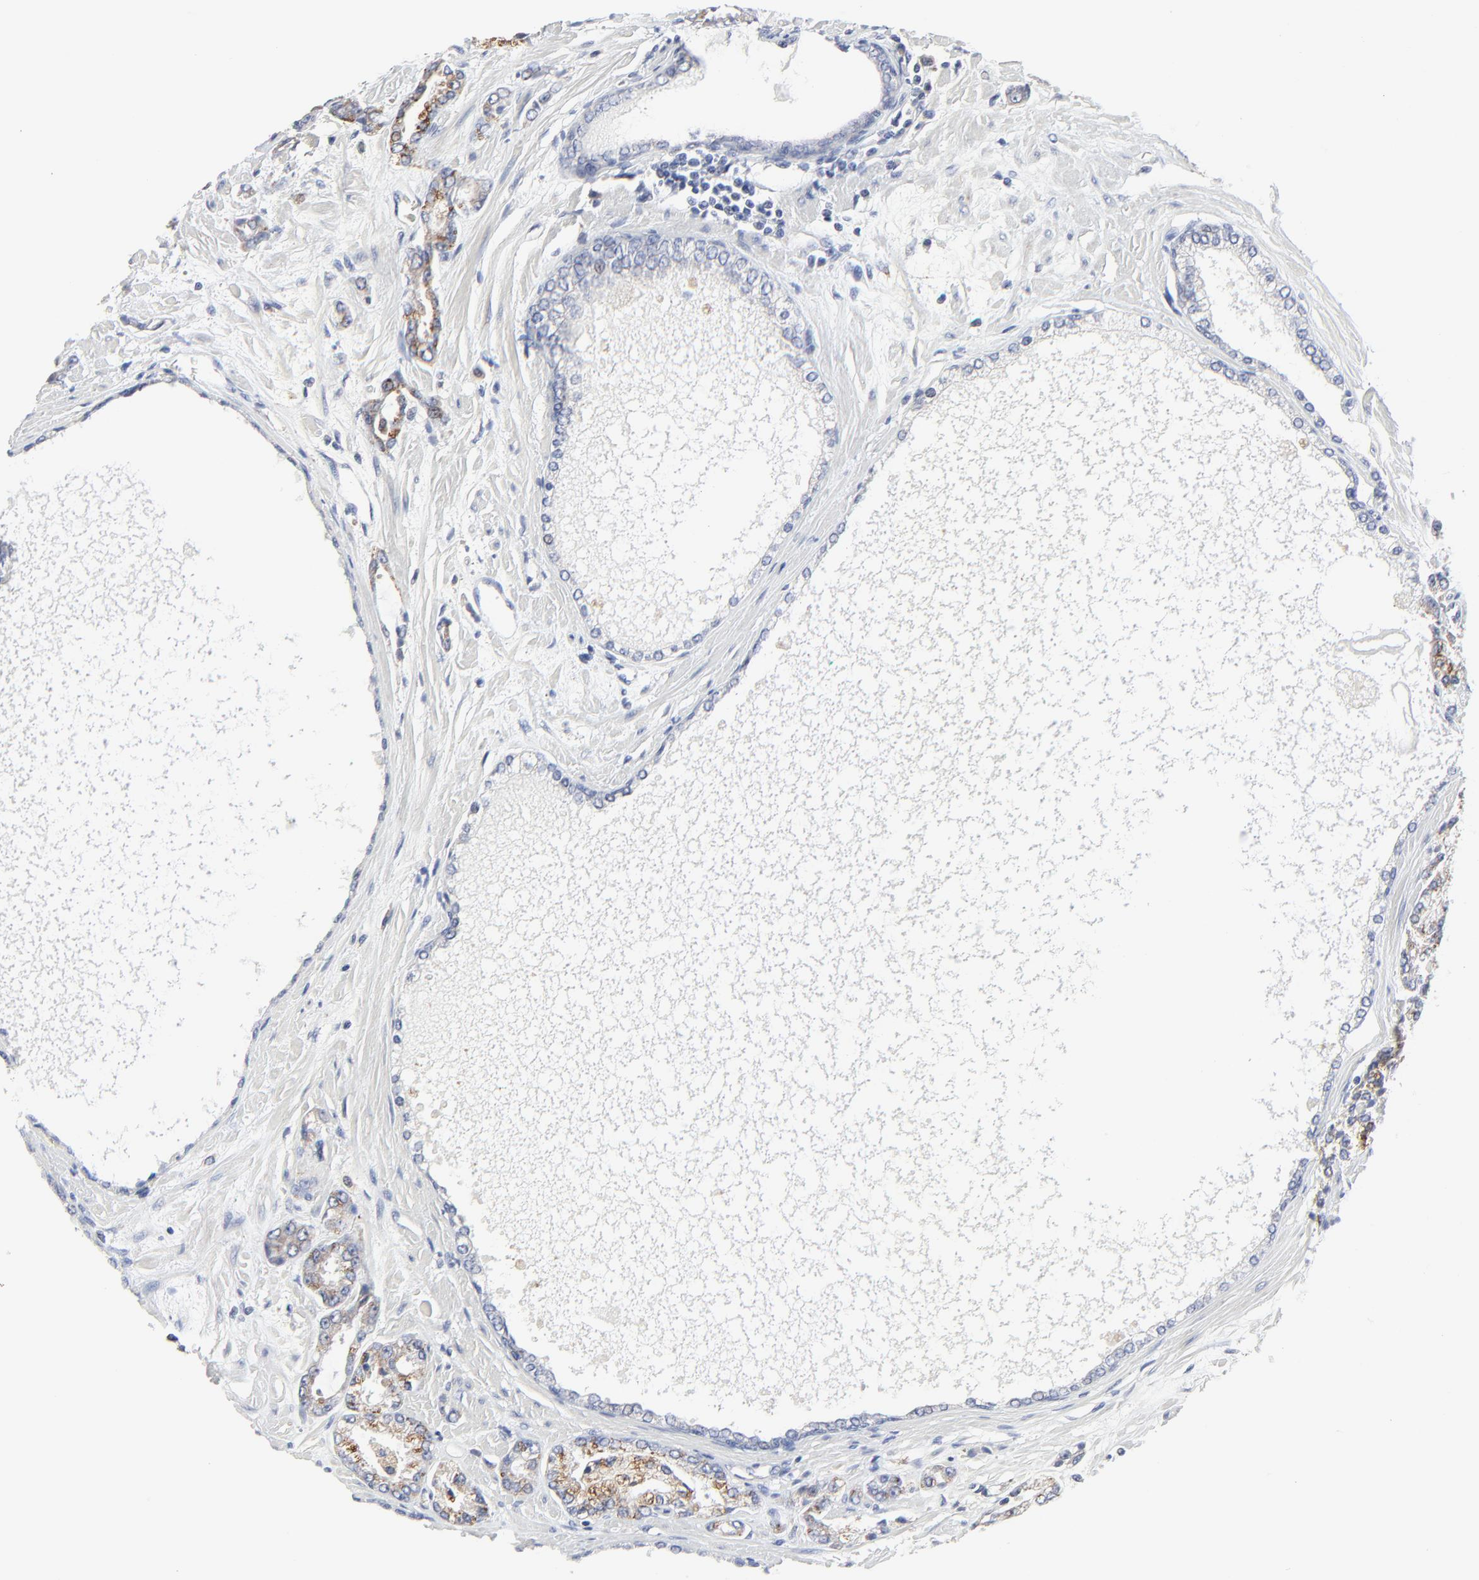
{"staining": {"intensity": "moderate", "quantity": ">75%", "location": "cytoplasmic/membranous"}, "tissue": "prostate cancer", "cell_type": "Tumor cells", "image_type": "cancer", "snomed": [{"axis": "morphology", "description": "Adenocarcinoma, High grade"}, {"axis": "topography", "description": "Prostate"}], "caption": "A medium amount of moderate cytoplasmic/membranous expression is seen in approximately >75% of tumor cells in prostate adenocarcinoma (high-grade) tissue. Ihc stains the protein in brown and the nuclei are stained blue.", "gene": "DHRSX", "patient": {"sex": "male", "age": 71}}